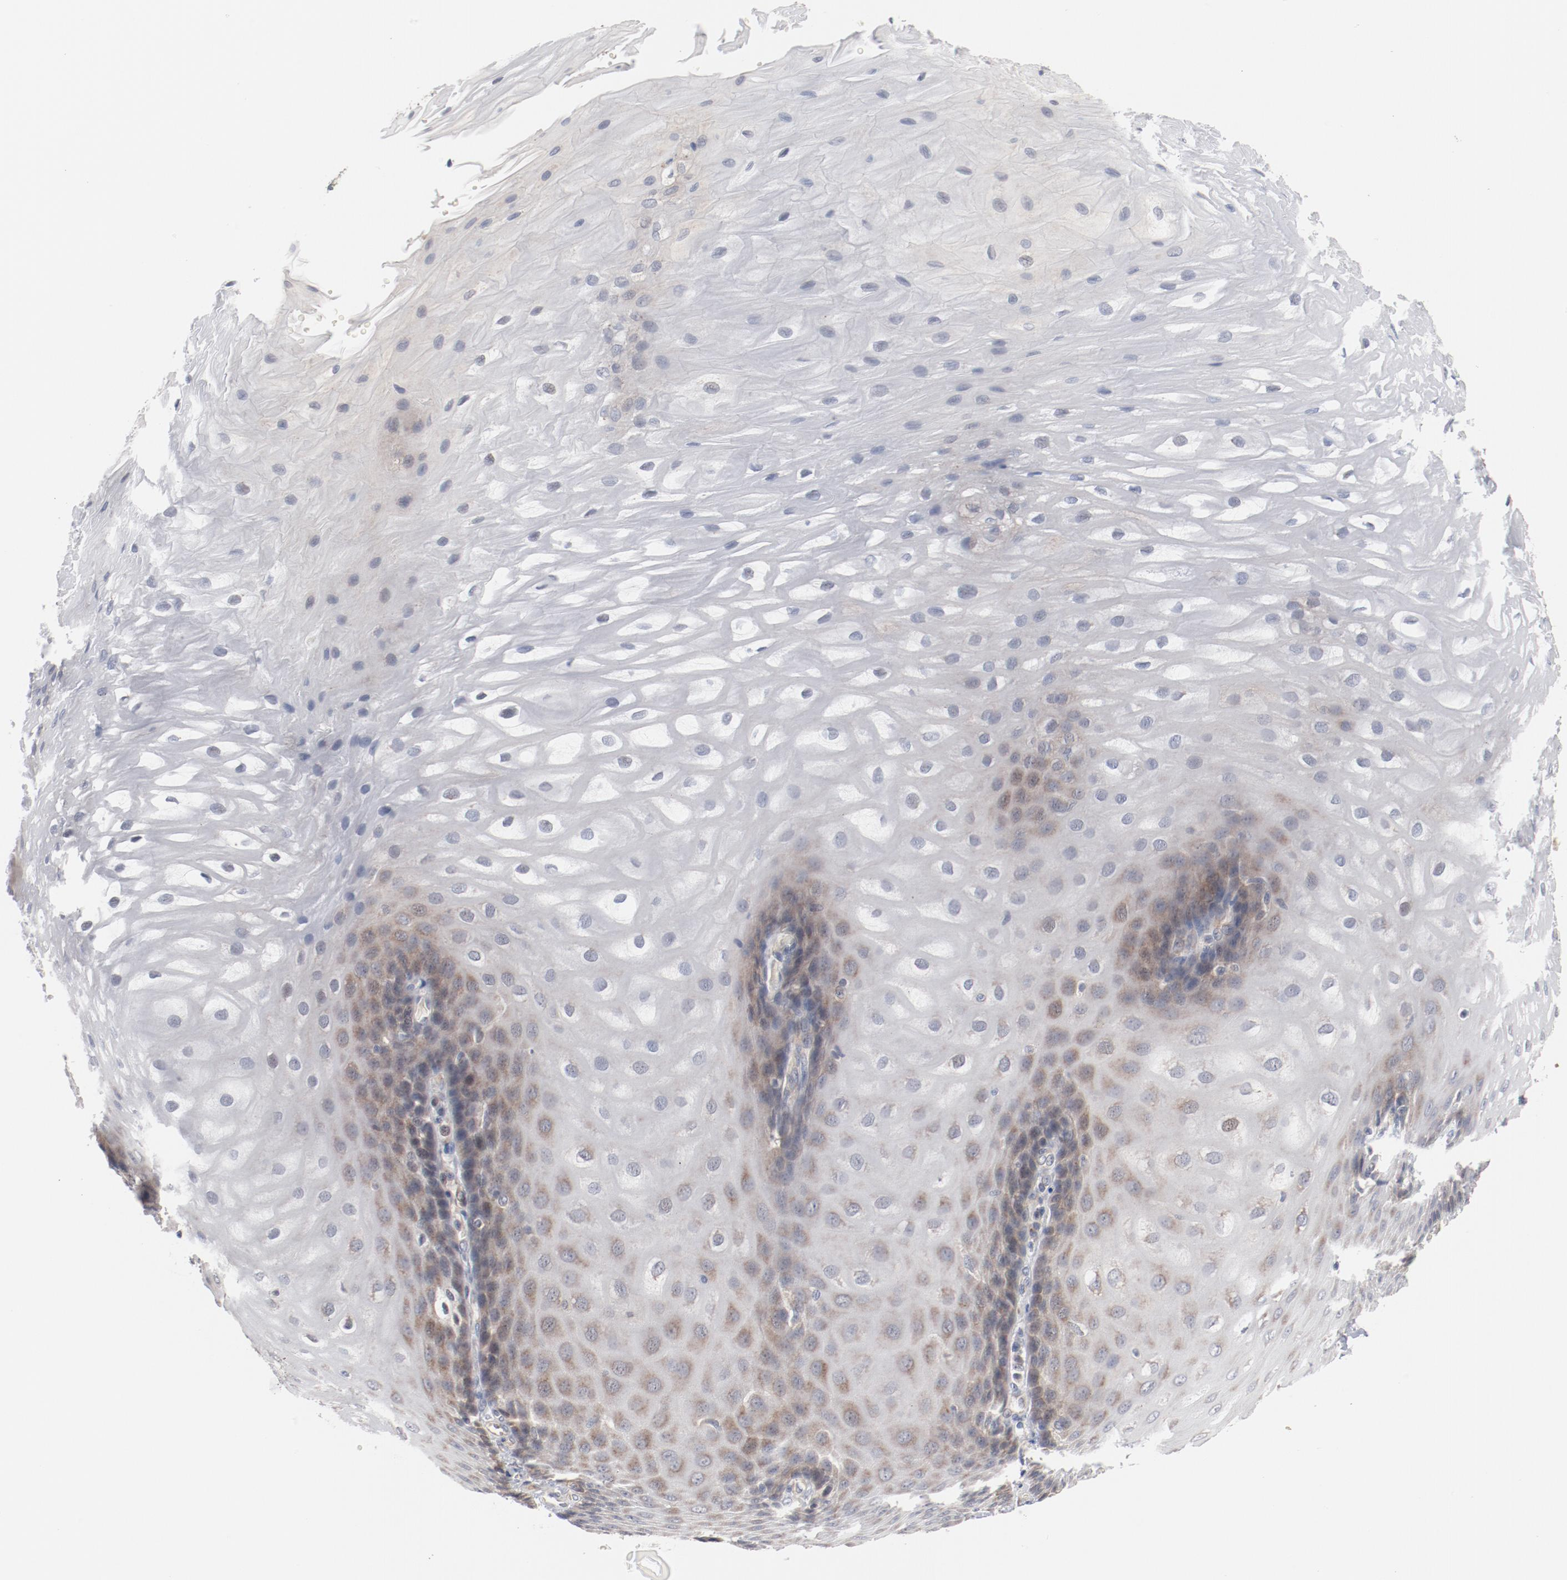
{"staining": {"intensity": "weak", "quantity": "<25%", "location": "cytoplasmic/membranous"}, "tissue": "esophagus", "cell_type": "Squamous epithelial cells", "image_type": "normal", "snomed": [{"axis": "morphology", "description": "Normal tissue, NOS"}, {"axis": "morphology", "description": "Adenocarcinoma, NOS"}, {"axis": "topography", "description": "Esophagus"}, {"axis": "topography", "description": "Stomach"}], "caption": "A photomicrograph of human esophagus is negative for staining in squamous epithelial cells. (Brightfield microscopy of DAB (3,3'-diaminobenzidine) IHC at high magnification).", "gene": "RNASE11", "patient": {"sex": "male", "age": 62}}